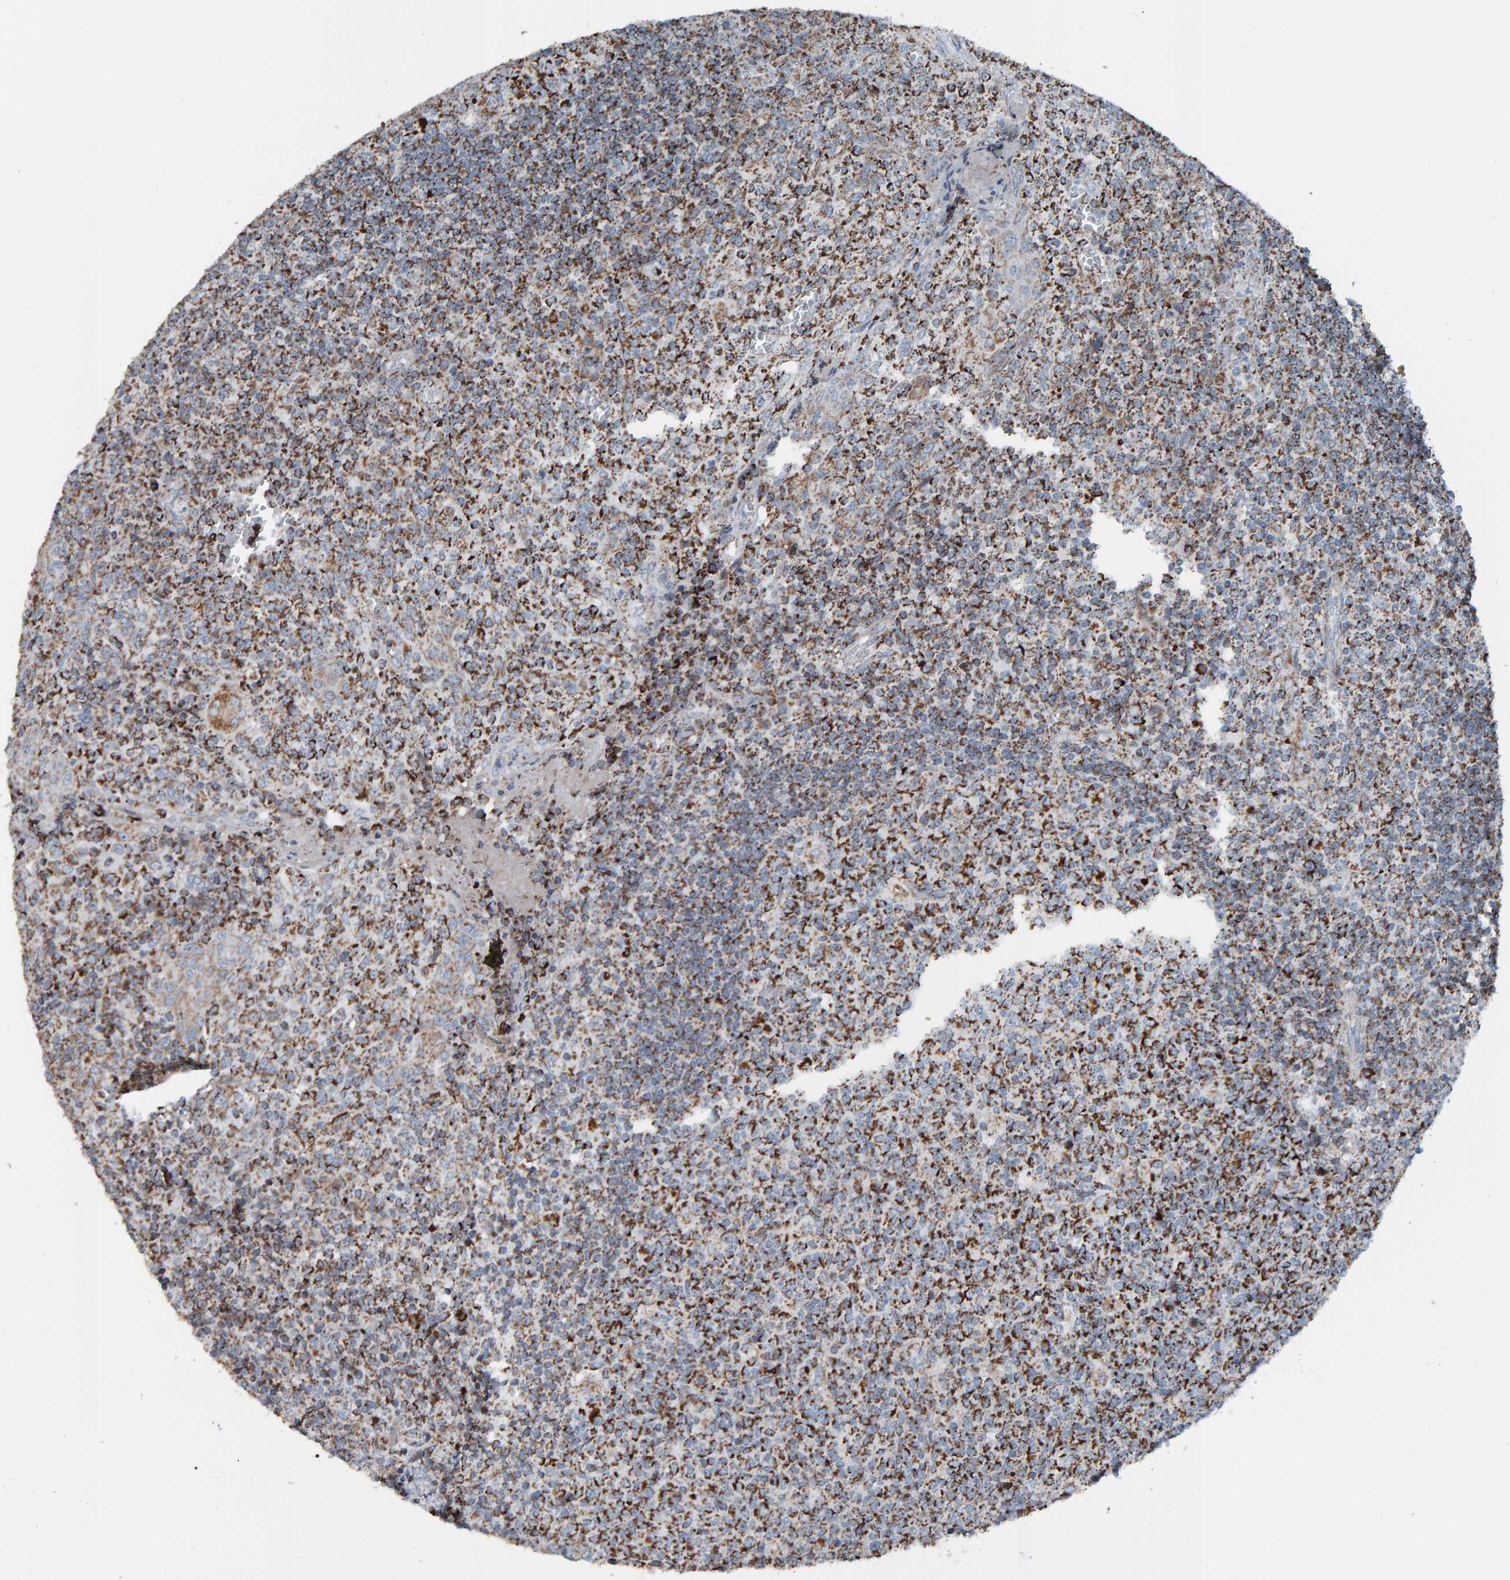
{"staining": {"intensity": "strong", "quantity": ">75%", "location": "cytoplasmic/membranous"}, "tissue": "tonsil", "cell_type": "Germinal center cells", "image_type": "normal", "snomed": [{"axis": "morphology", "description": "Normal tissue, NOS"}, {"axis": "topography", "description": "Tonsil"}], "caption": "The photomicrograph exhibits a brown stain indicating the presence of a protein in the cytoplasmic/membranous of germinal center cells in tonsil. Immunohistochemistry stains the protein in brown and the nuclei are stained blue.", "gene": "ZNF48", "patient": {"sex": "female", "age": 19}}